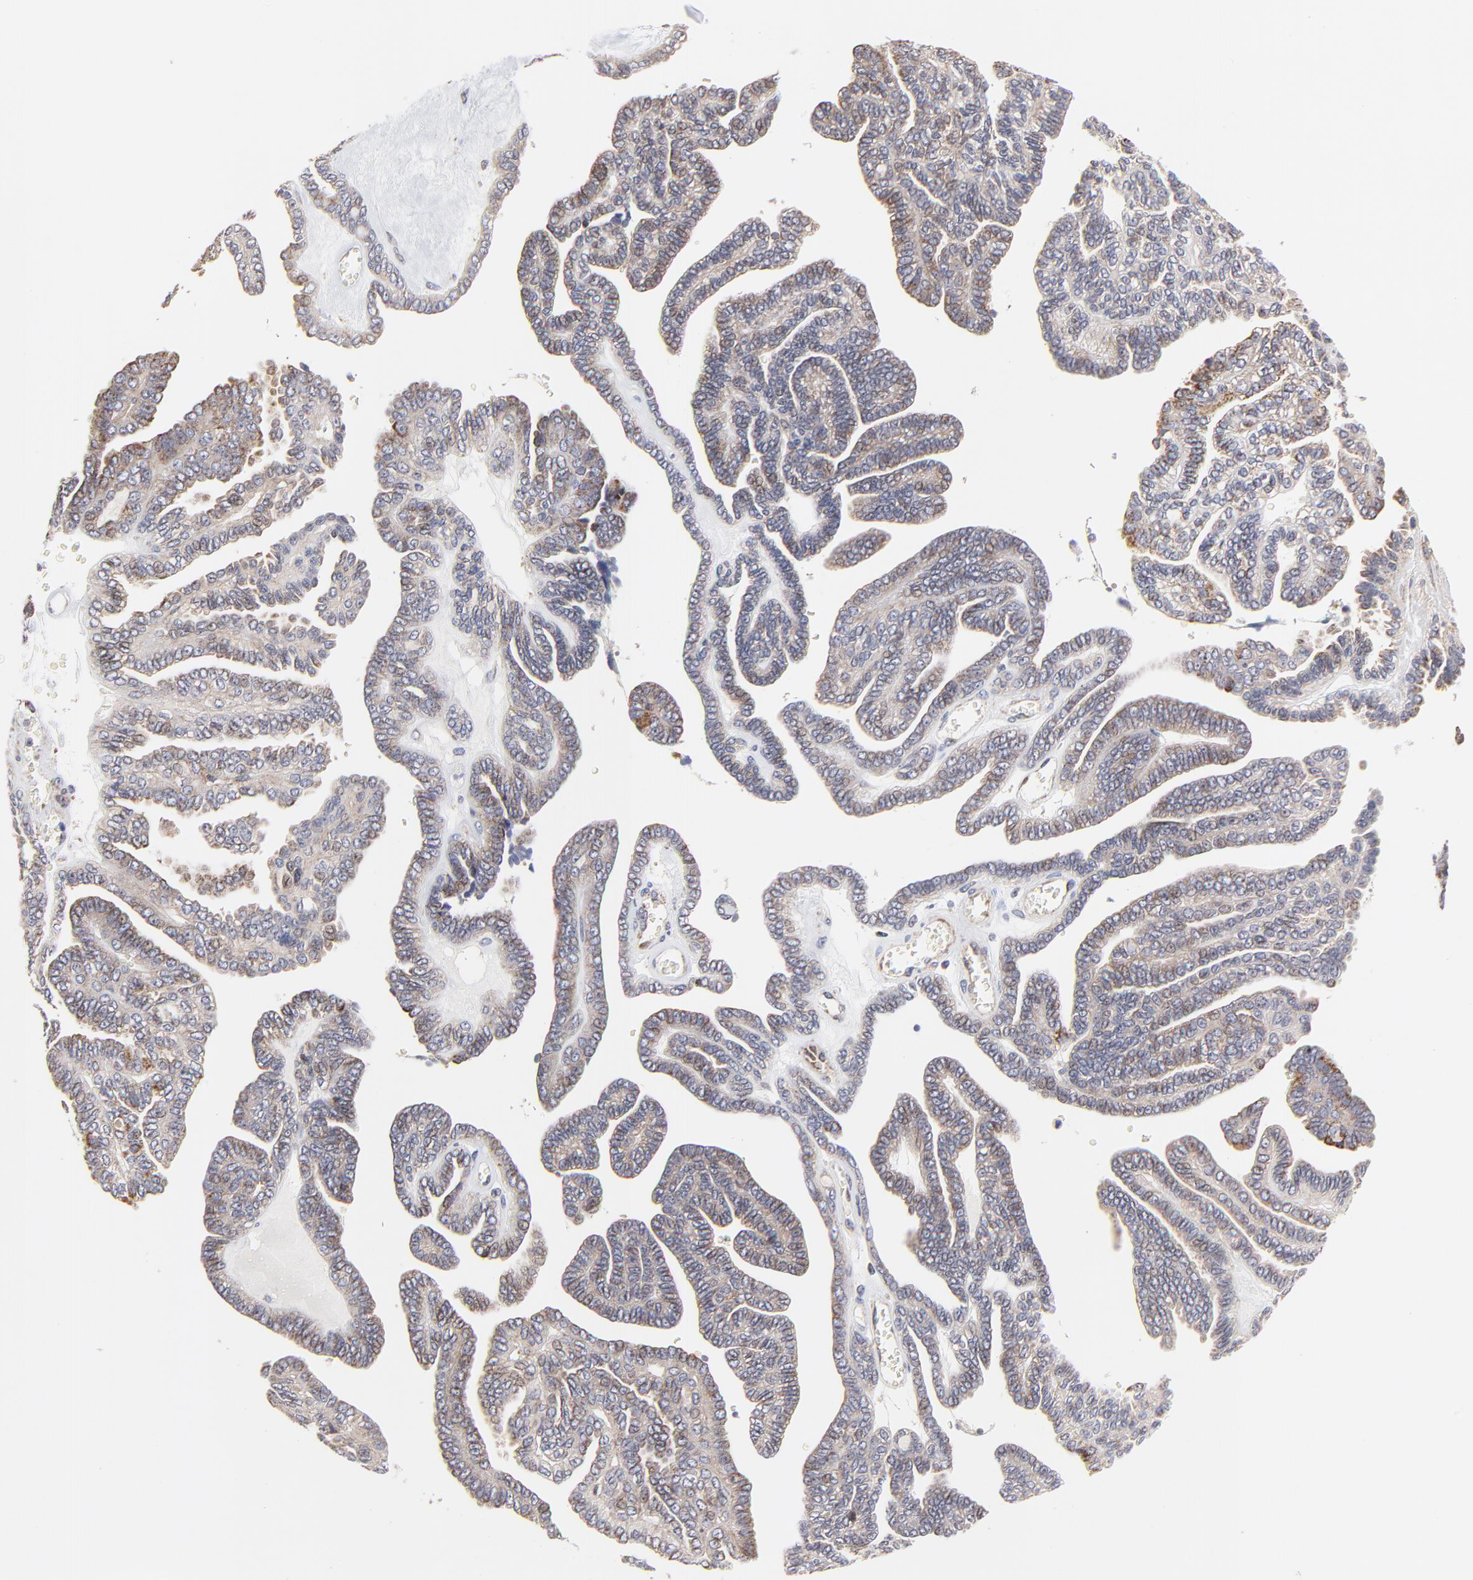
{"staining": {"intensity": "weak", "quantity": ">75%", "location": "cytoplasmic/membranous"}, "tissue": "ovarian cancer", "cell_type": "Tumor cells", "image_type": "cancer", "snomed": [{"axis": "morphology", "description": "Cystadenocarcinoma, serous, NOS"}, {"axis": "topography", "description": "Ovary"}], "caption": "This is an image of IHC staining of ovarian serous cystadenocarcinoma, which shows weak expression in the cytoplasmic/membranous of tumor cells.", "gene": "ZNF550", "patient": {"sex": "female", "age": 71}}